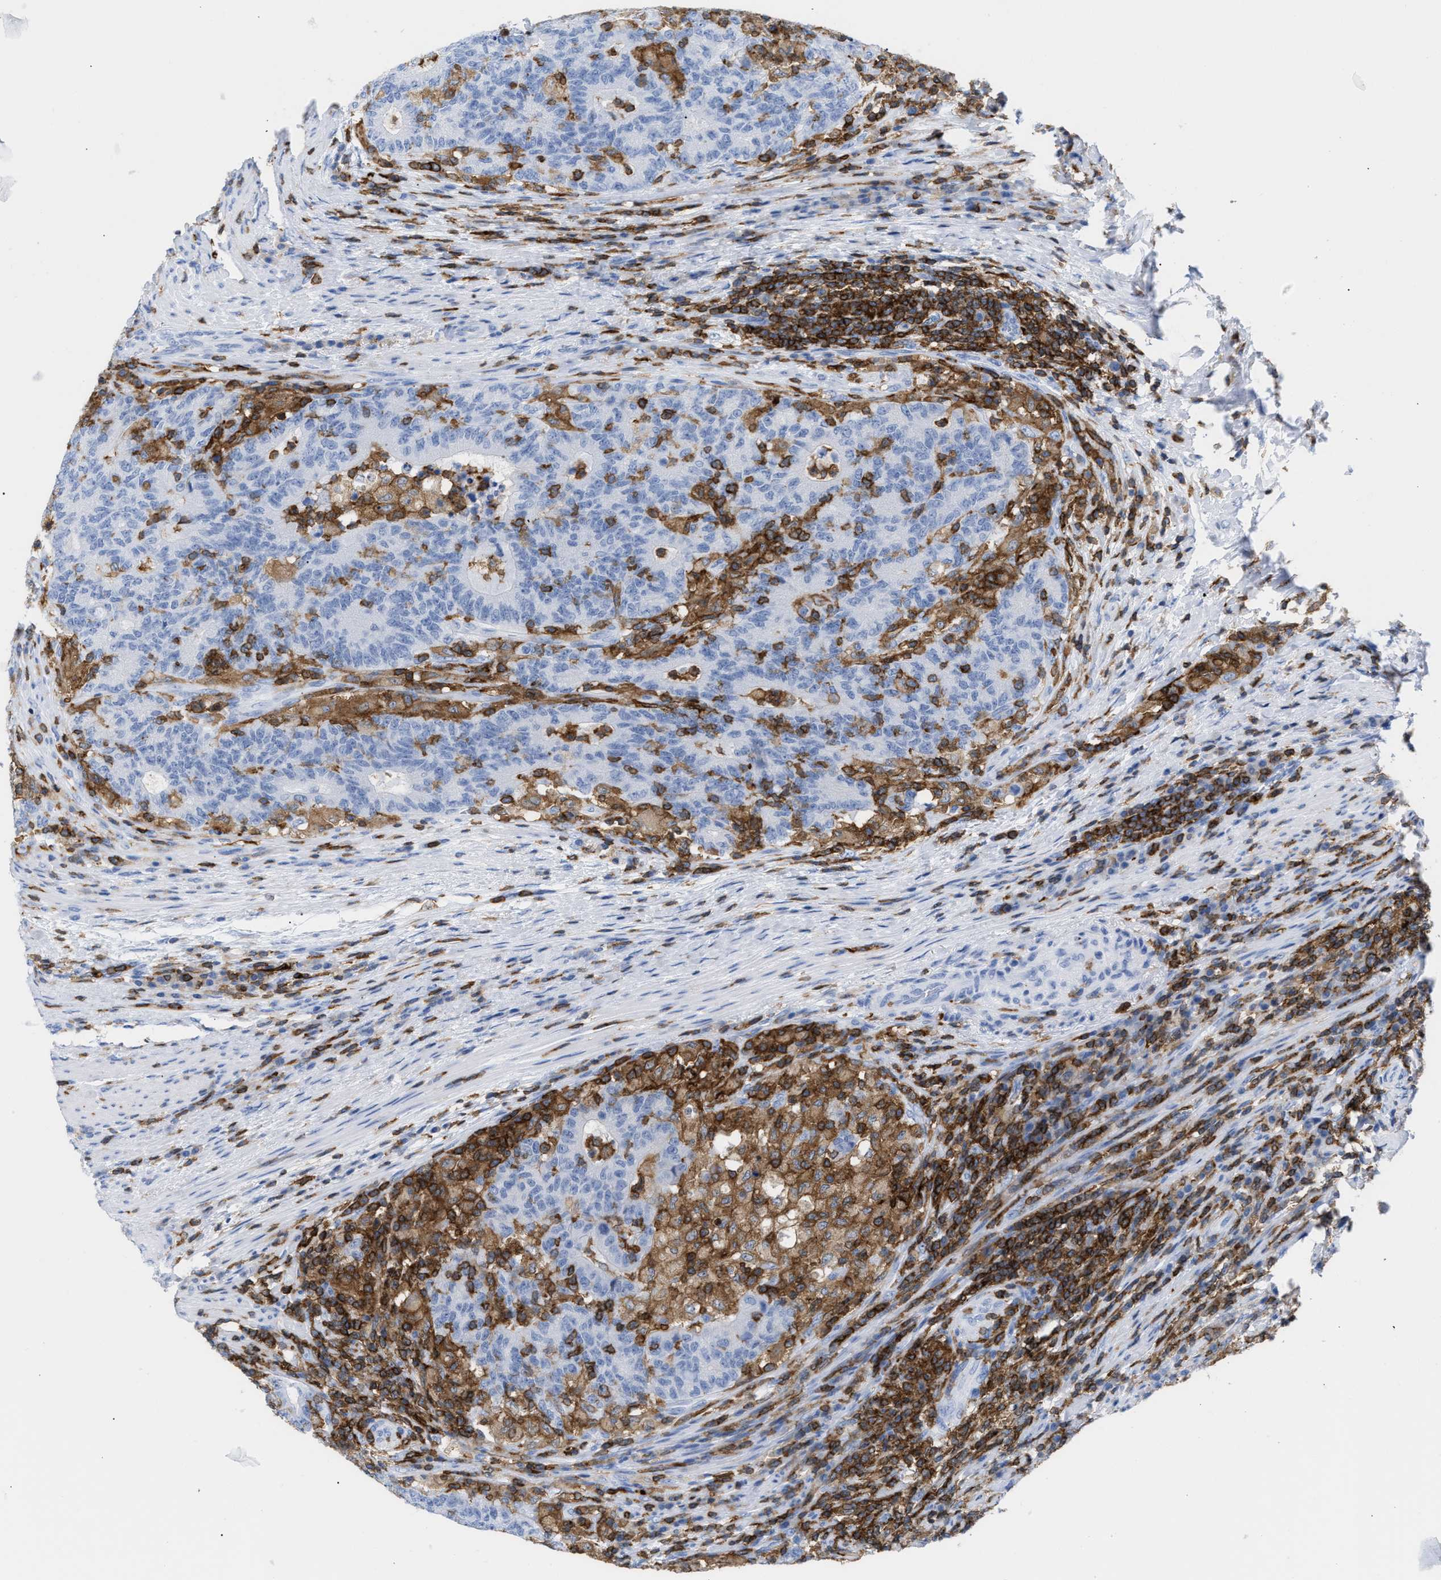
{"staining": {"intensity": "negative", "quantity": "none", "location": "none"}, "tissue": "colorectal cancer", "cell_type": "Tumor cells", "image_type": "cancer", "snomed": [{"axis": "morphology", "description": "Normal tissue, NOS"}, {"axis": "morphology", "description": "Adenocarcinoma, NOS"}, {"axis": "topography", "description": "Colon"}], "caption": "The IHC image has no significant expression in tumor cells of colorectal cancer tissue.", "gene": "LCP1", "patient": {"sex": "female", "age": 75}}